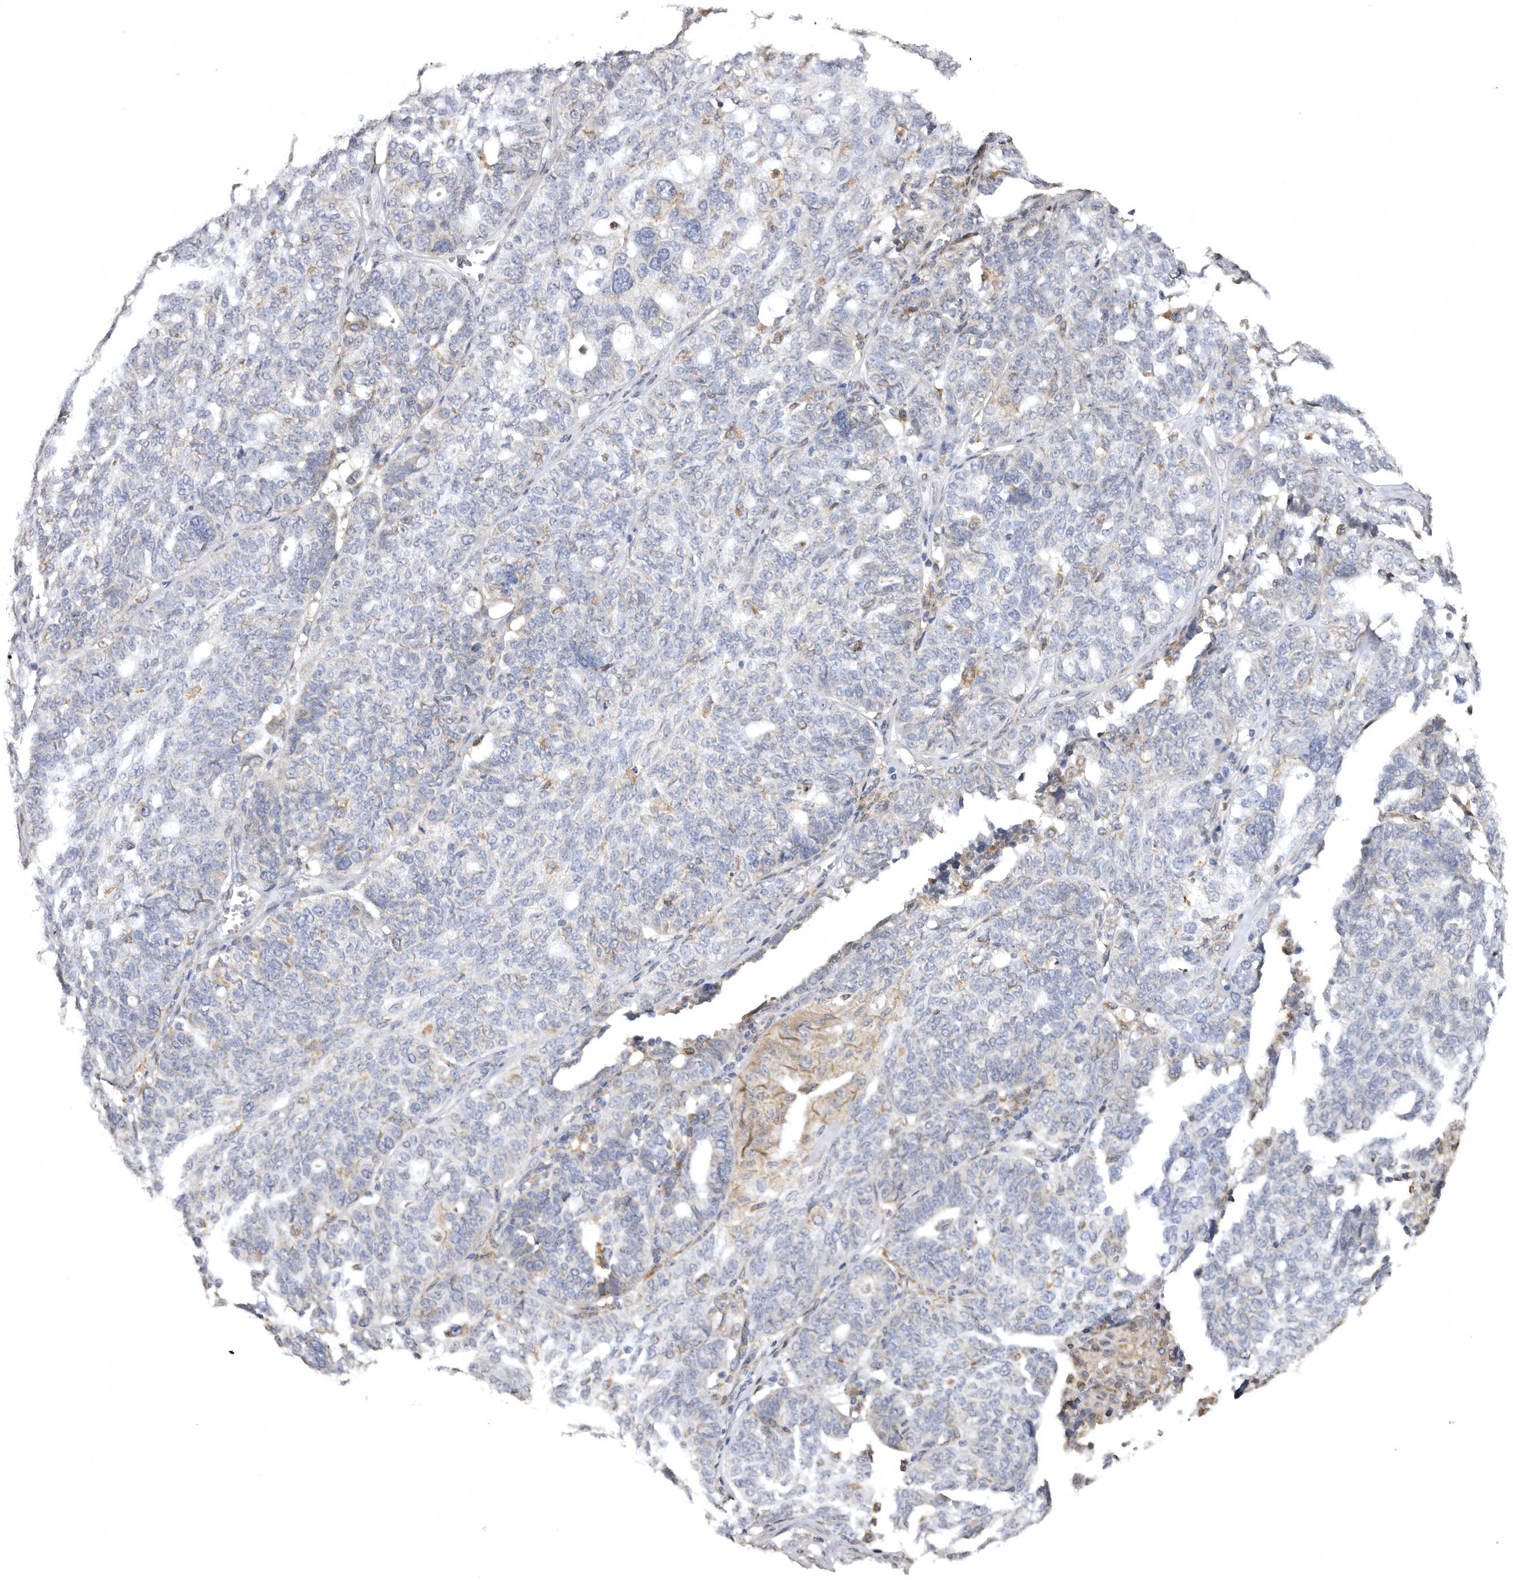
{"staining": {"intensity": "weak", "quantity": "<25%", "location": "cytoplasmic/membranous"}, "tissue": "ovarian cancer", "cell_type": "Tumor cells", "image_type": "cancer", "snomed": [{"axis": "morphology", "description": "Cystadenocarcinoma, serous, NOS"}, {"axis": "topography", "description": "Ovary"}], "caption": "DAB immunohistochemical staining of human ovarian cancer (serous cystadenocarcinoma) exhibits no significant positivity in tumor cells. (DAB (3,3'-diaminobenzidine) immunohistochemistry with hematoxylin counter stain).", "gene": "INKA2", "patient": {"sex": "female", "age": 59}}